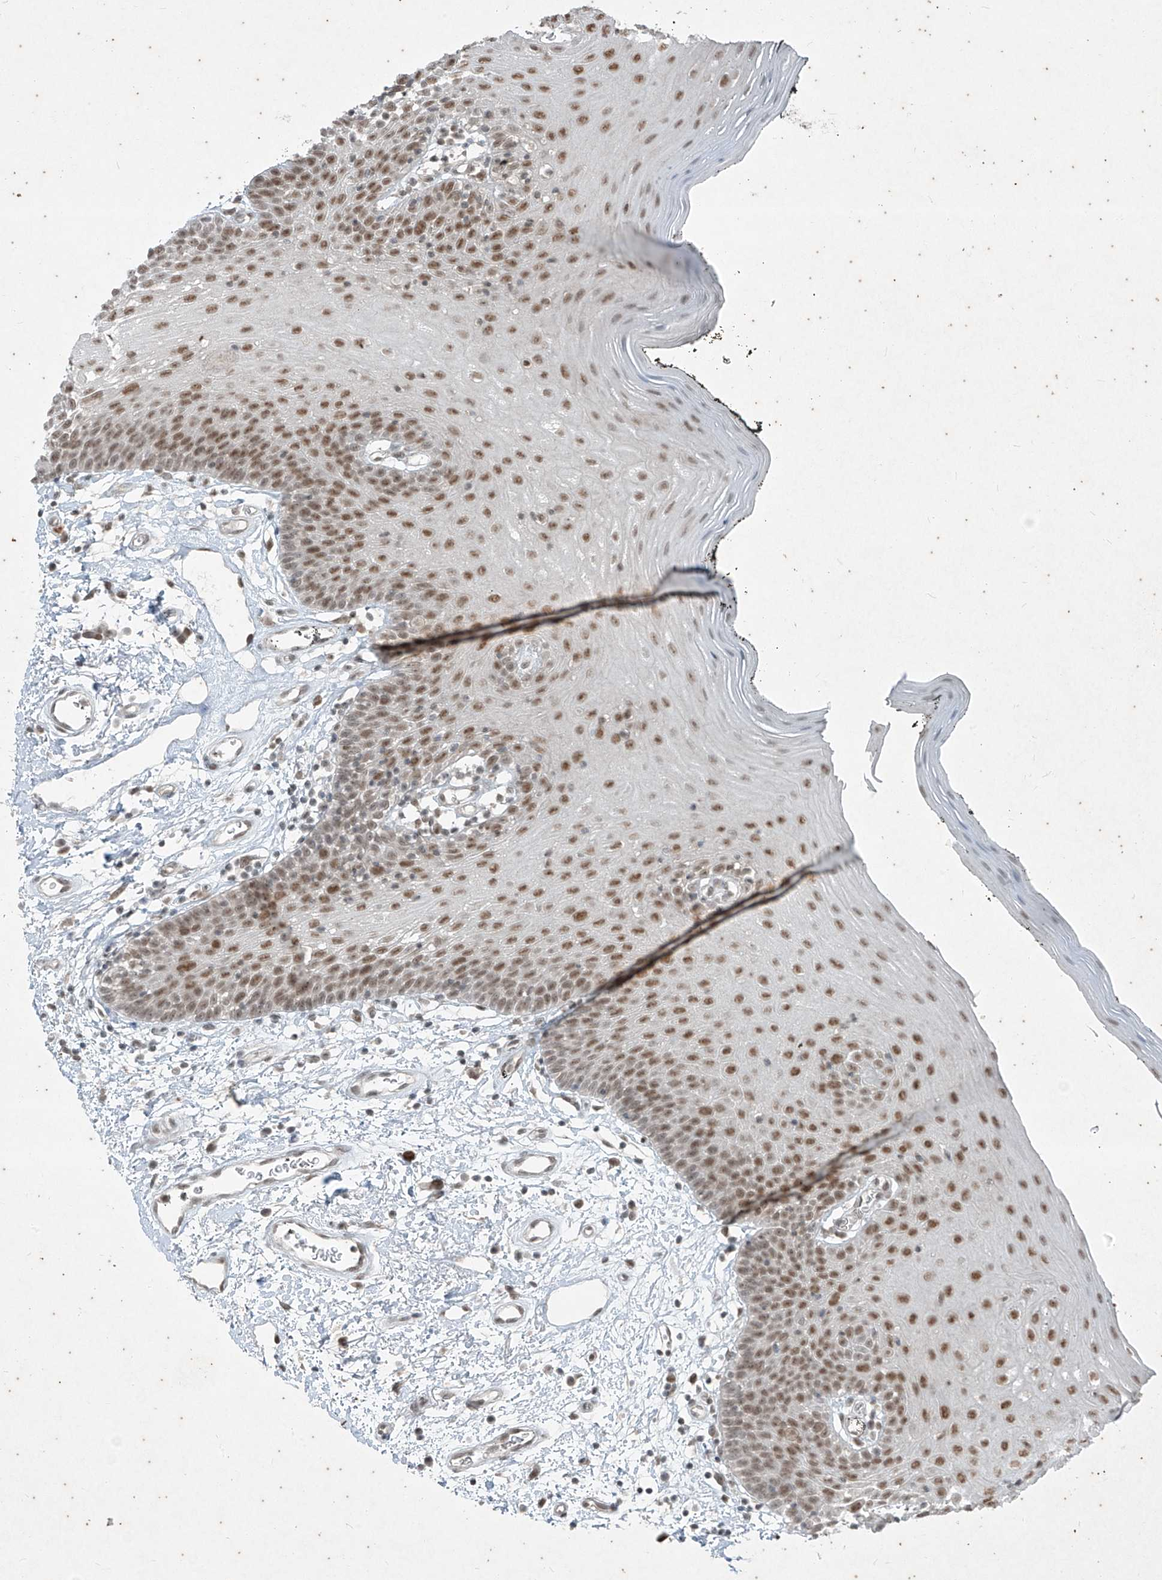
{"staining": {"intensity": "moderate", "quantity": ">75%", "location": "nuclear"}, "tissue": "oral mucosa", "cell_type": "Squamous epithelial cells", "image_type": "normal", "snomed": [{"axis": "morphology", "description": "Normal tissue, NOS"}, {"axis": "topography", "description": "Oral tissue"}], "caption": "Protein staining displays moderate nuclear positivity in approximately >75% of squamous epithelial cells in normal oral mucosa.", "gene": "ZNF354B", "patient": {"sex": "male", "age": 74}}